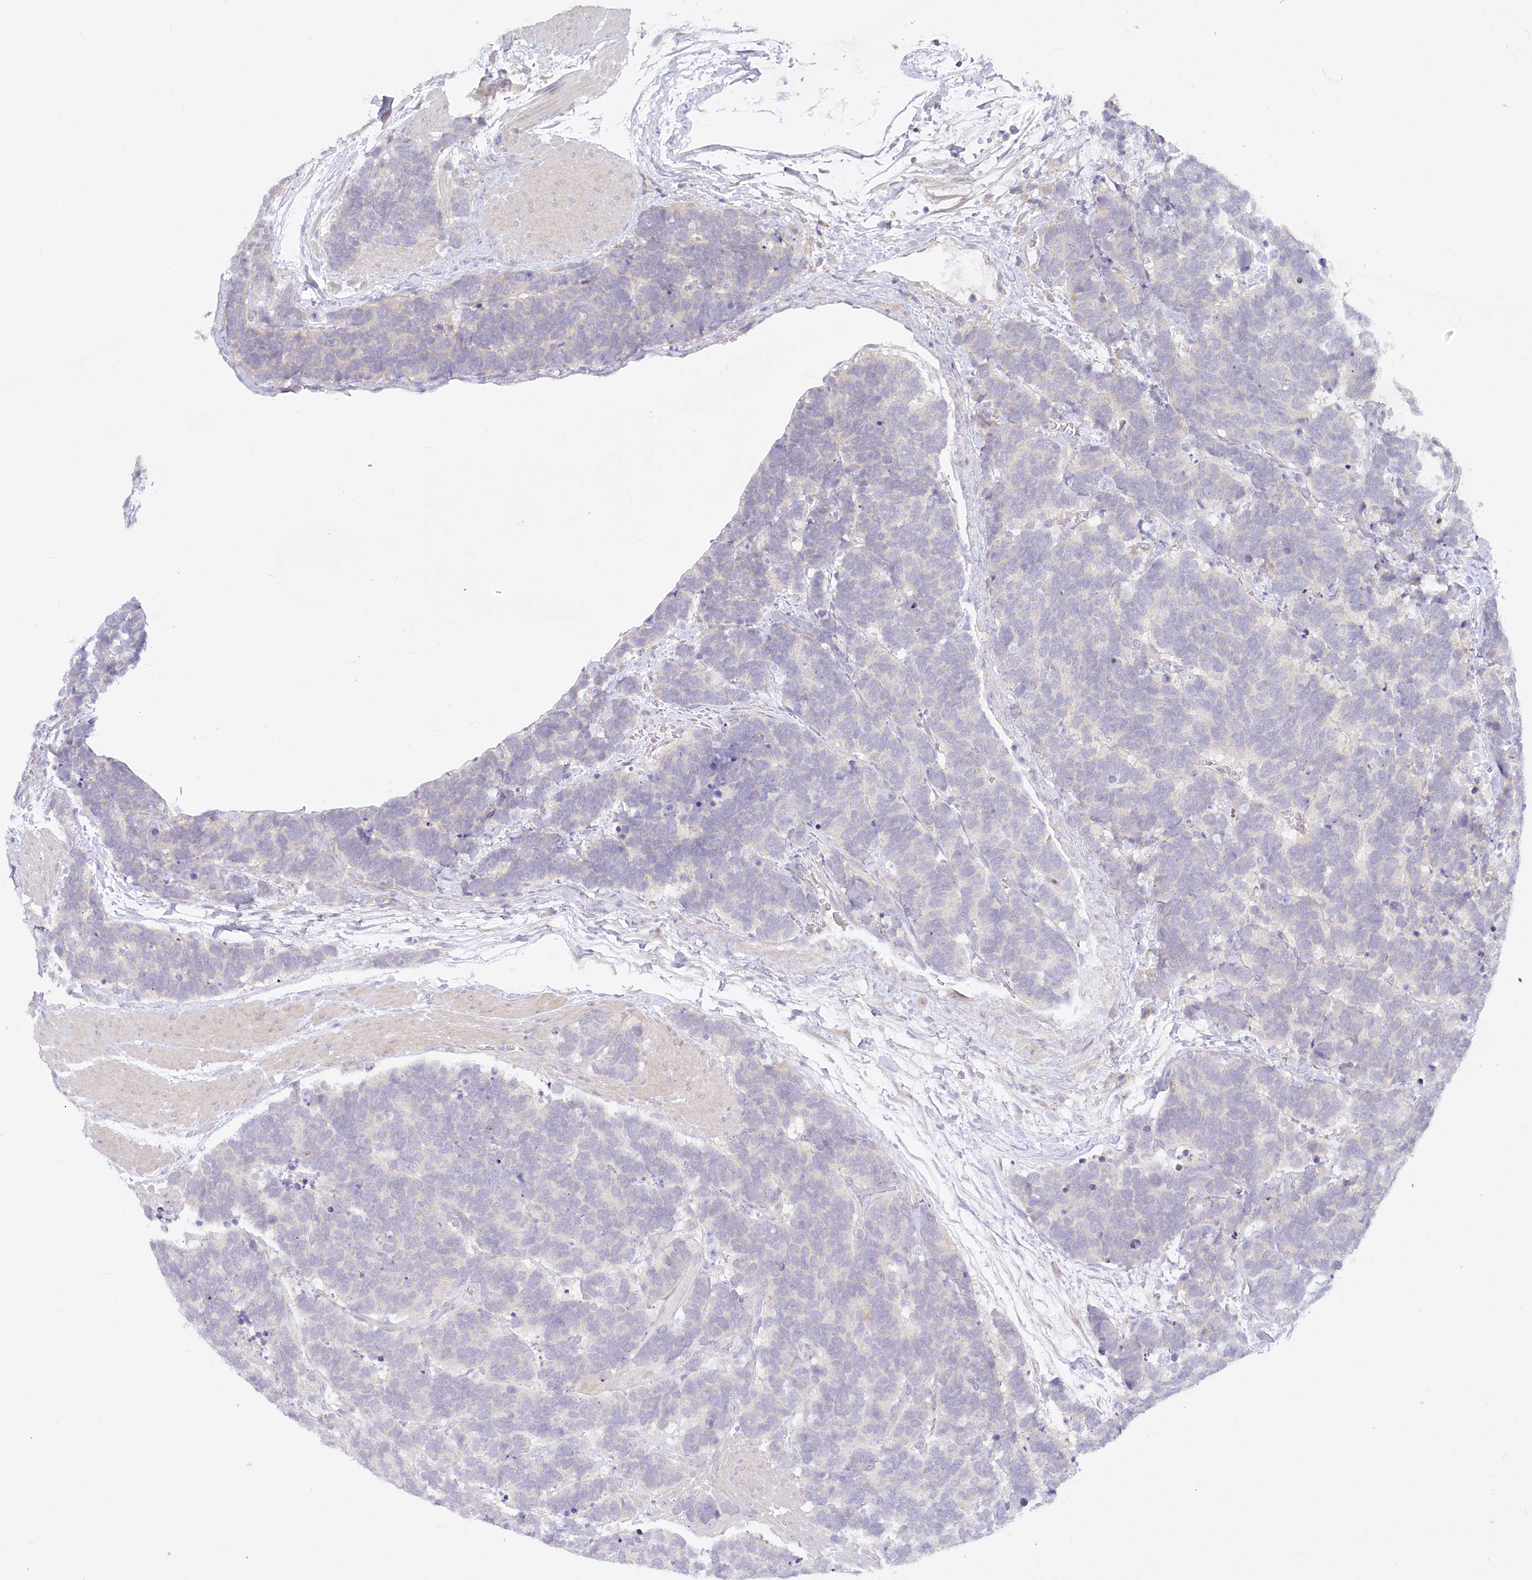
{"staining": {"intensity": "negative", "quantity": "none", "location": "none"}, "tissue": "carcinoid", "cell_type": "Tumor cells", "image_type": "cancer", "snomed": [{"axis": "morphology", "description": "Carcinoma, NOS"}, {"axis": "morphology", "description": "Carcinoid, malignant, NOS"}, {"axis": "topography", "description": "Urinary bladder"}], "caption": "This is a micrograph of IHC staining of carcinoid, which shows no positivity in tumor cells. (DAB (3,3'-diaminobenzidine) immunohistochemistry with hematoxylin counter stain).", "gene": "EFHC2", "patient": {"sex": "male", "age": 57}}